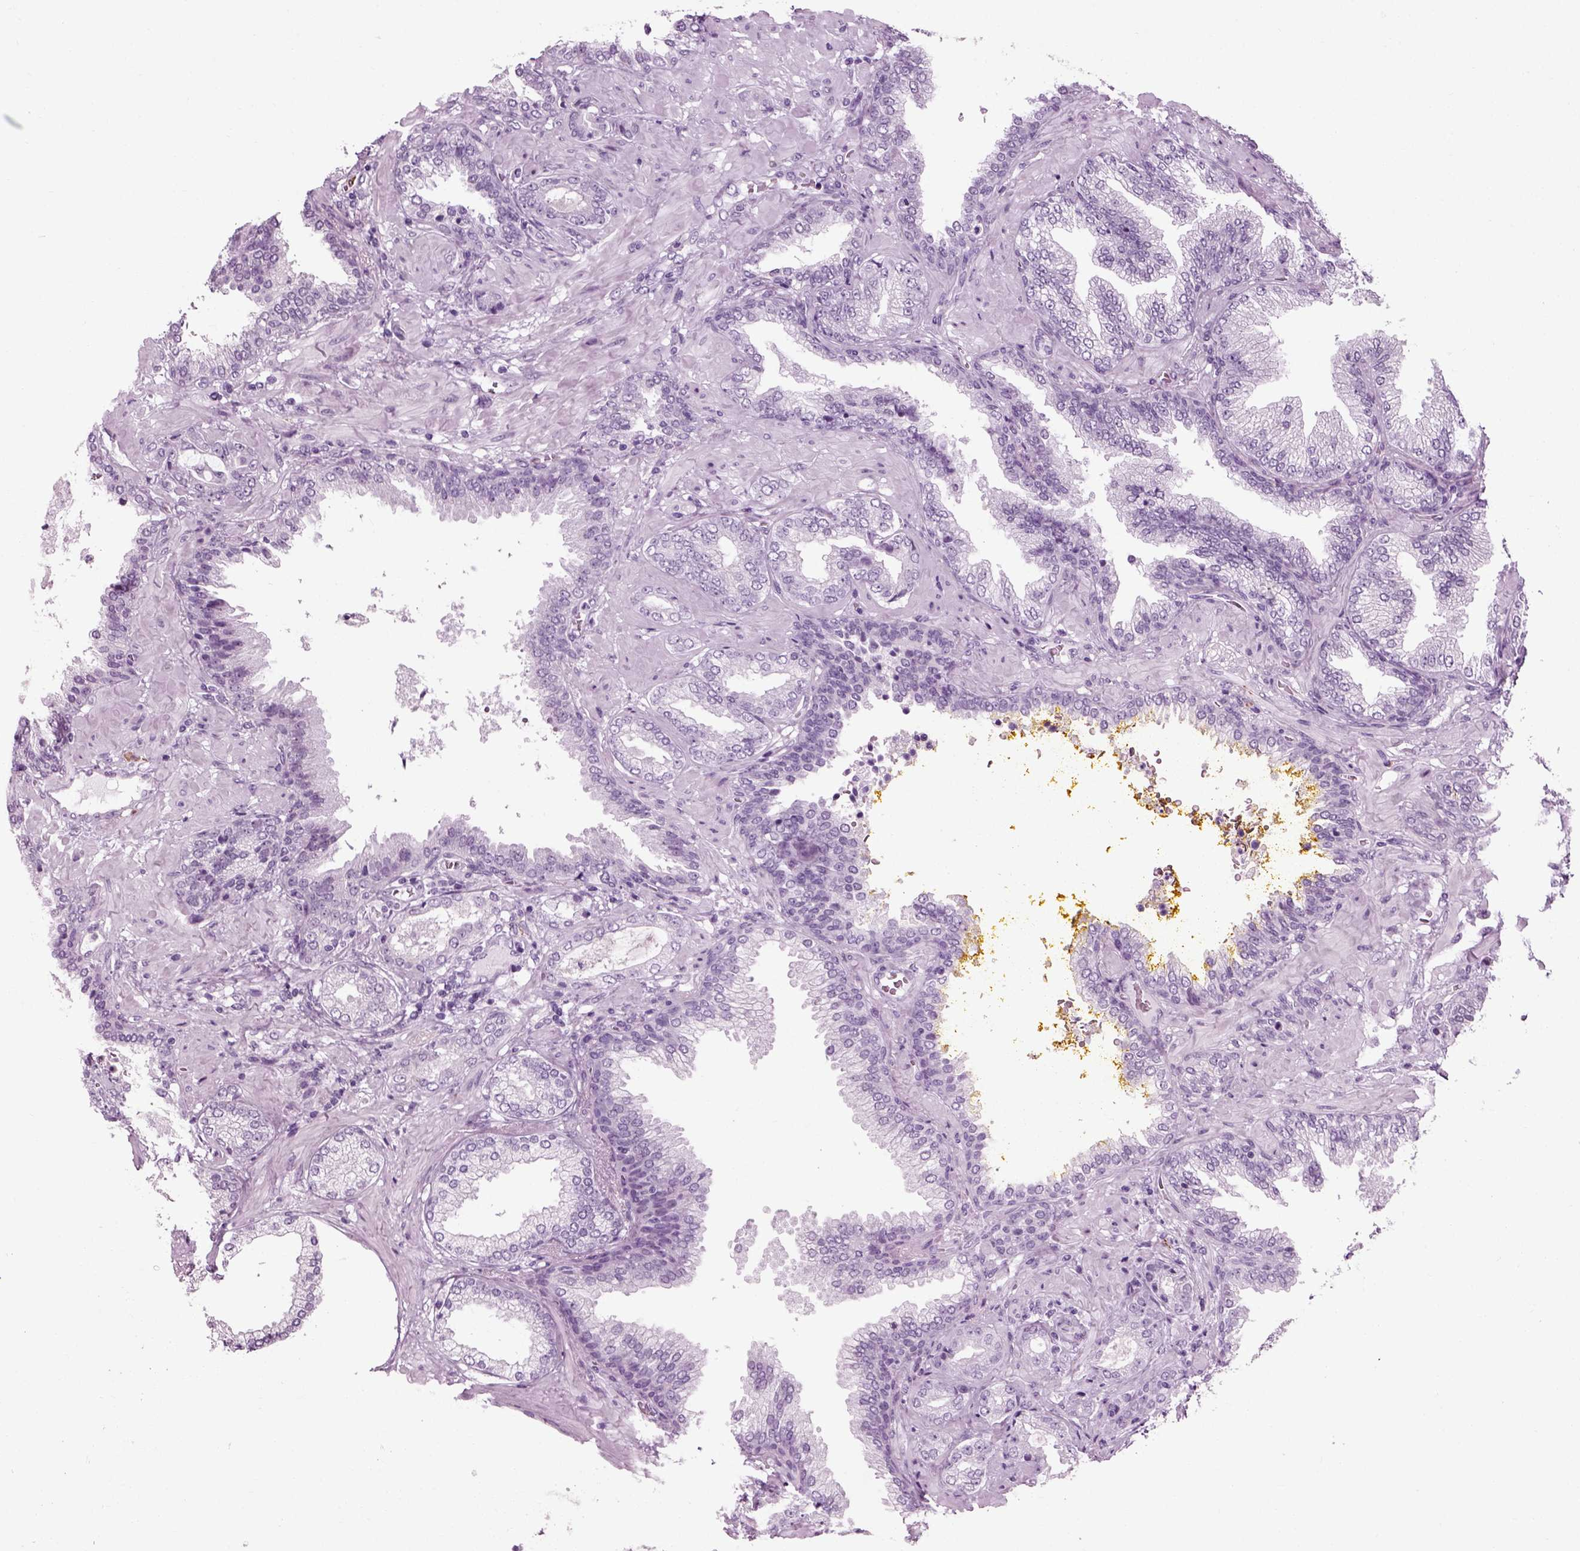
{"staining": {"intensity": "negative", "quantity": "none", "location": "none"}, "tissue": "prostate cancer", "cell_type": "Tumor cells", "image_type": "cancer", "snomed": [{"axis": "morphology", "description": "Adenocarcinoma, Low grade"}, {"axis": "topography", "description": "Prostate"}], "caption": "The photomicrograph reveals no staining of tumor cells in adenocarcinoma (low-grade) (prostate).", "gene": "SLC26A8", "patient": {"sex": "male", "age": 68}}